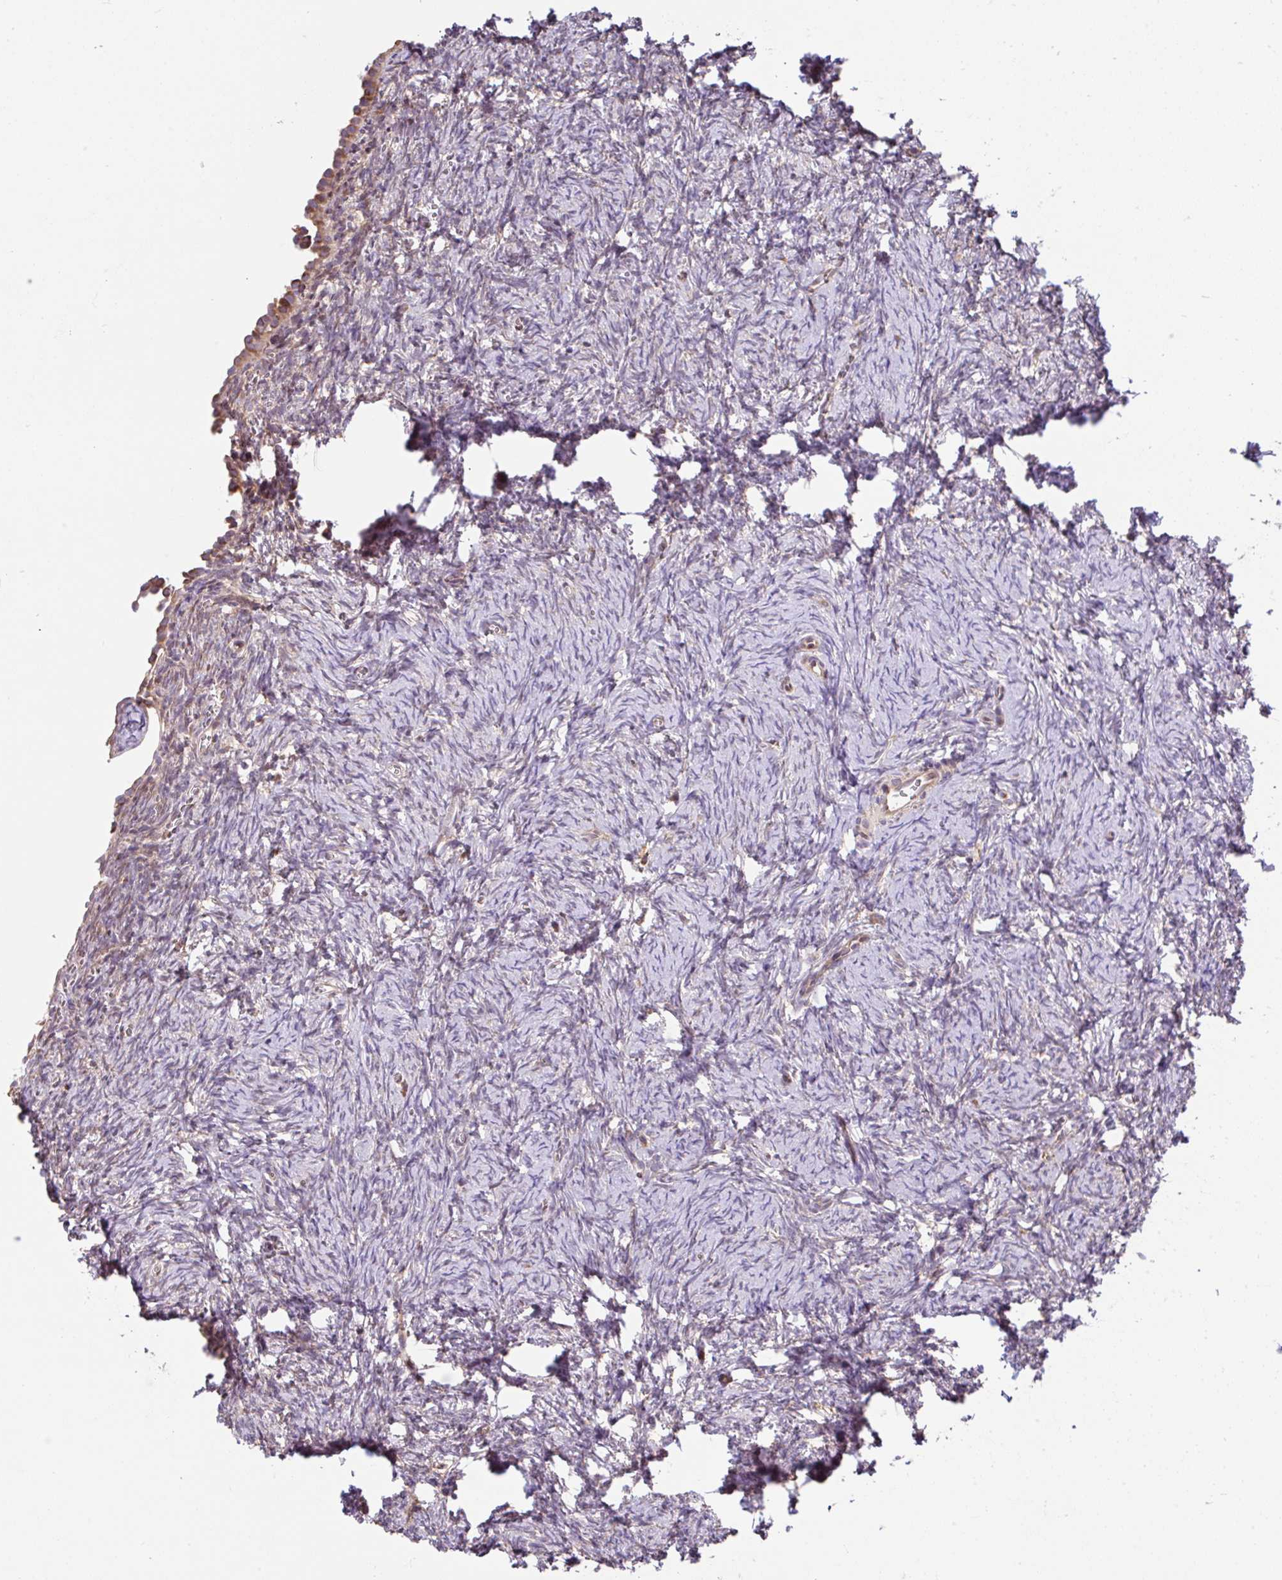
{"staining": {"intensity": "weak", "quantity": ">75%", "location": "cytoplasmic/membranous"}, "tissue": "ovary", "cell_type": "Follicle cells", "image_type": "normal", "snomed": [{"axis": "morphology", "description": "Normal tissue, NOS"}, {"axis": "topography", "description": "Ovary"}], "caption": "Weak cytoplasmic/membranous staining for a protein is seen in about >75% of follicle cells of benign ovary using immunohistochemistry.", "gene": "FIGNL1", "patient": {"sex": "female", "age": 41}}